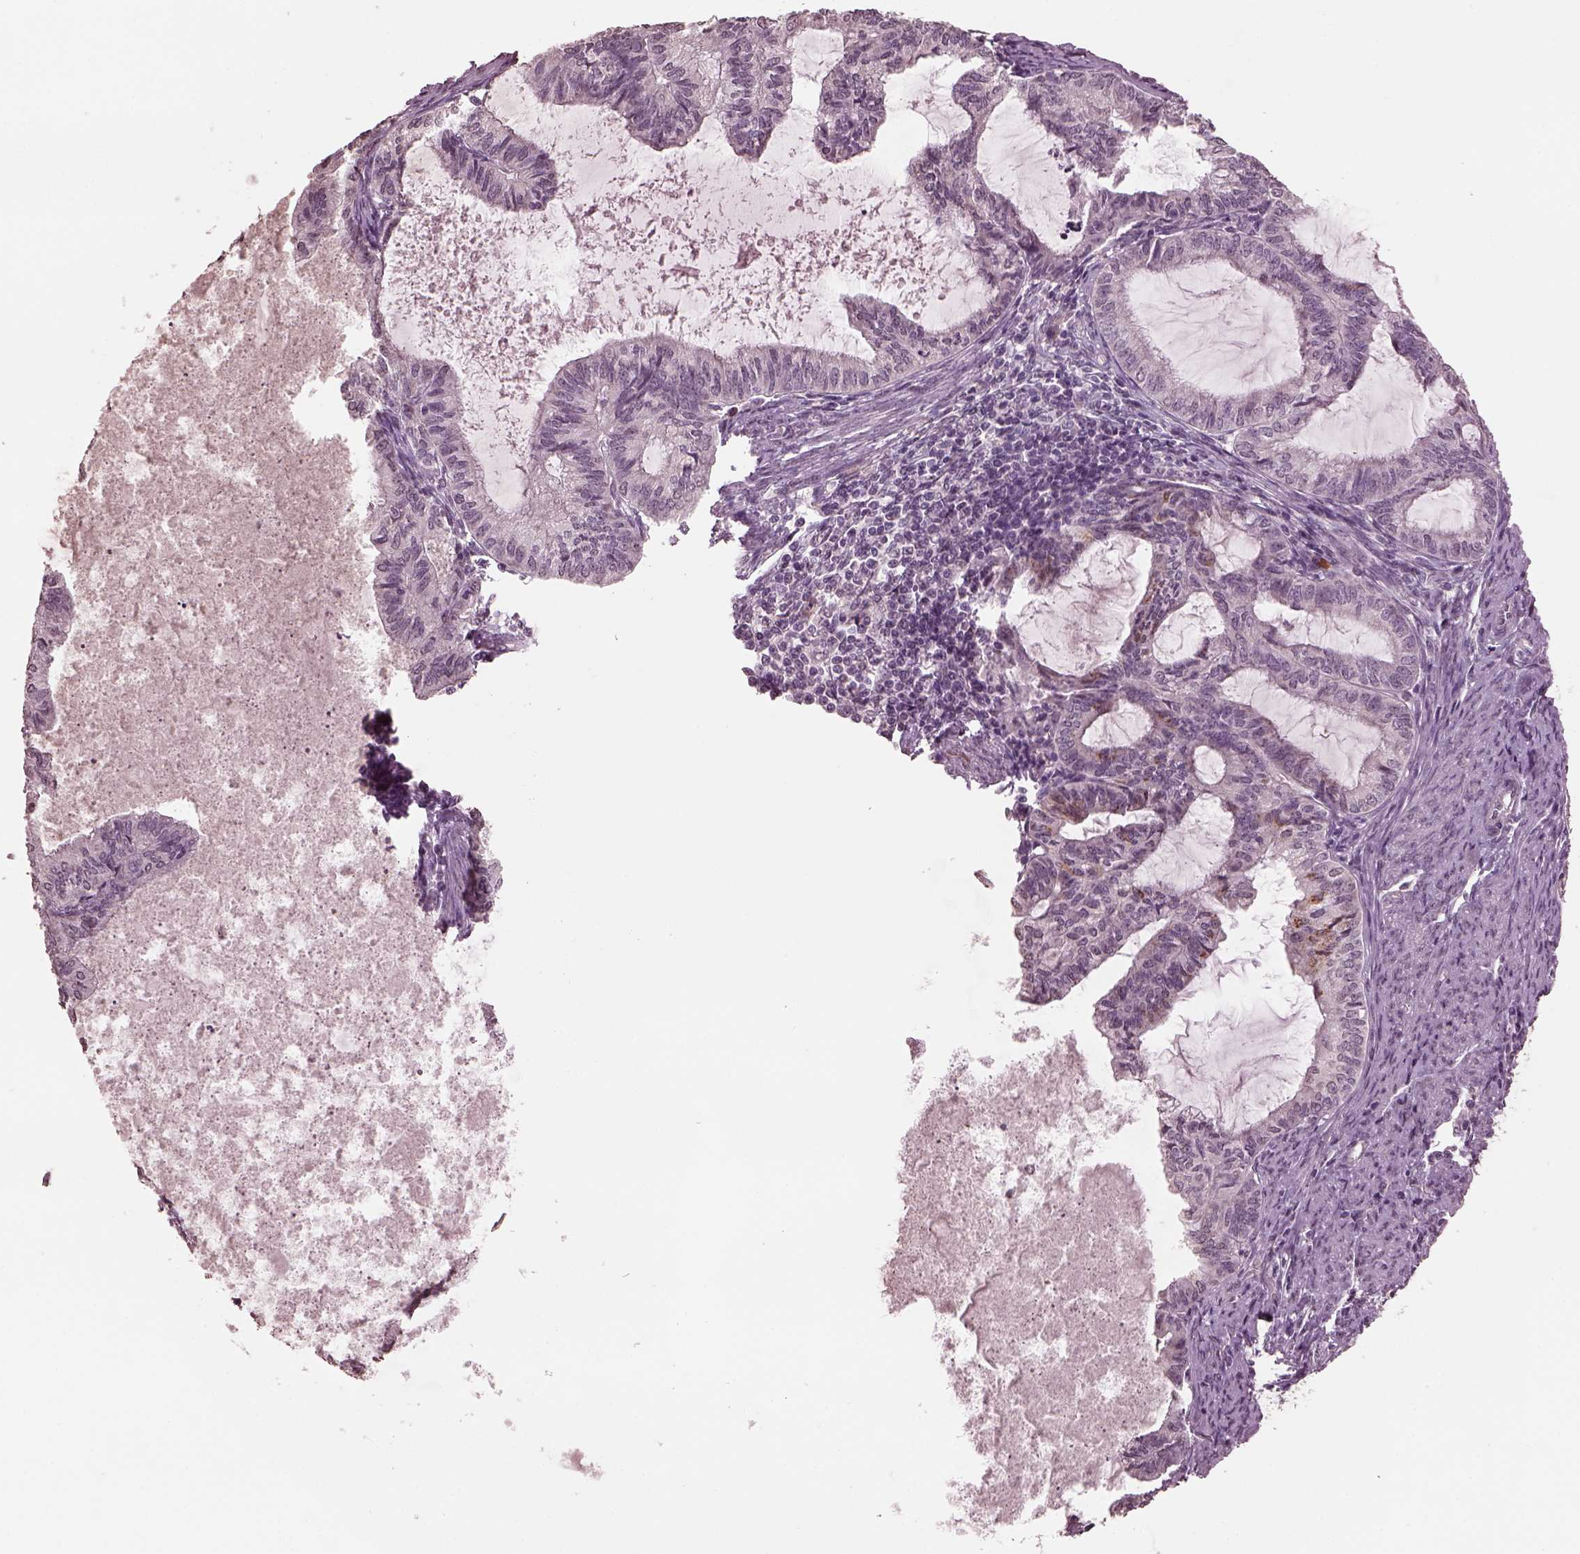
{"staining": {"intensity": "negative", "quantity": "none", "location": "none"}, "tissue": "endometrial cancer", "cell_type": "Tumor cells", "image_type": "cancer", "snomed": [{"axis": "morphology", "description": "Adenocarcinoma, NOS"}, {"axis": "topography", "description": "Endometrium"}], "caption": "Tumor cells are negative for brown protein staining in endometrial cancer. (Stains: DAB IHC with hematoxylin counter stain, Microscopy: brightfield microscopy at high magnification).", "gene": "IL18RAP", "patient": {"sex": "female", "age": 86}}